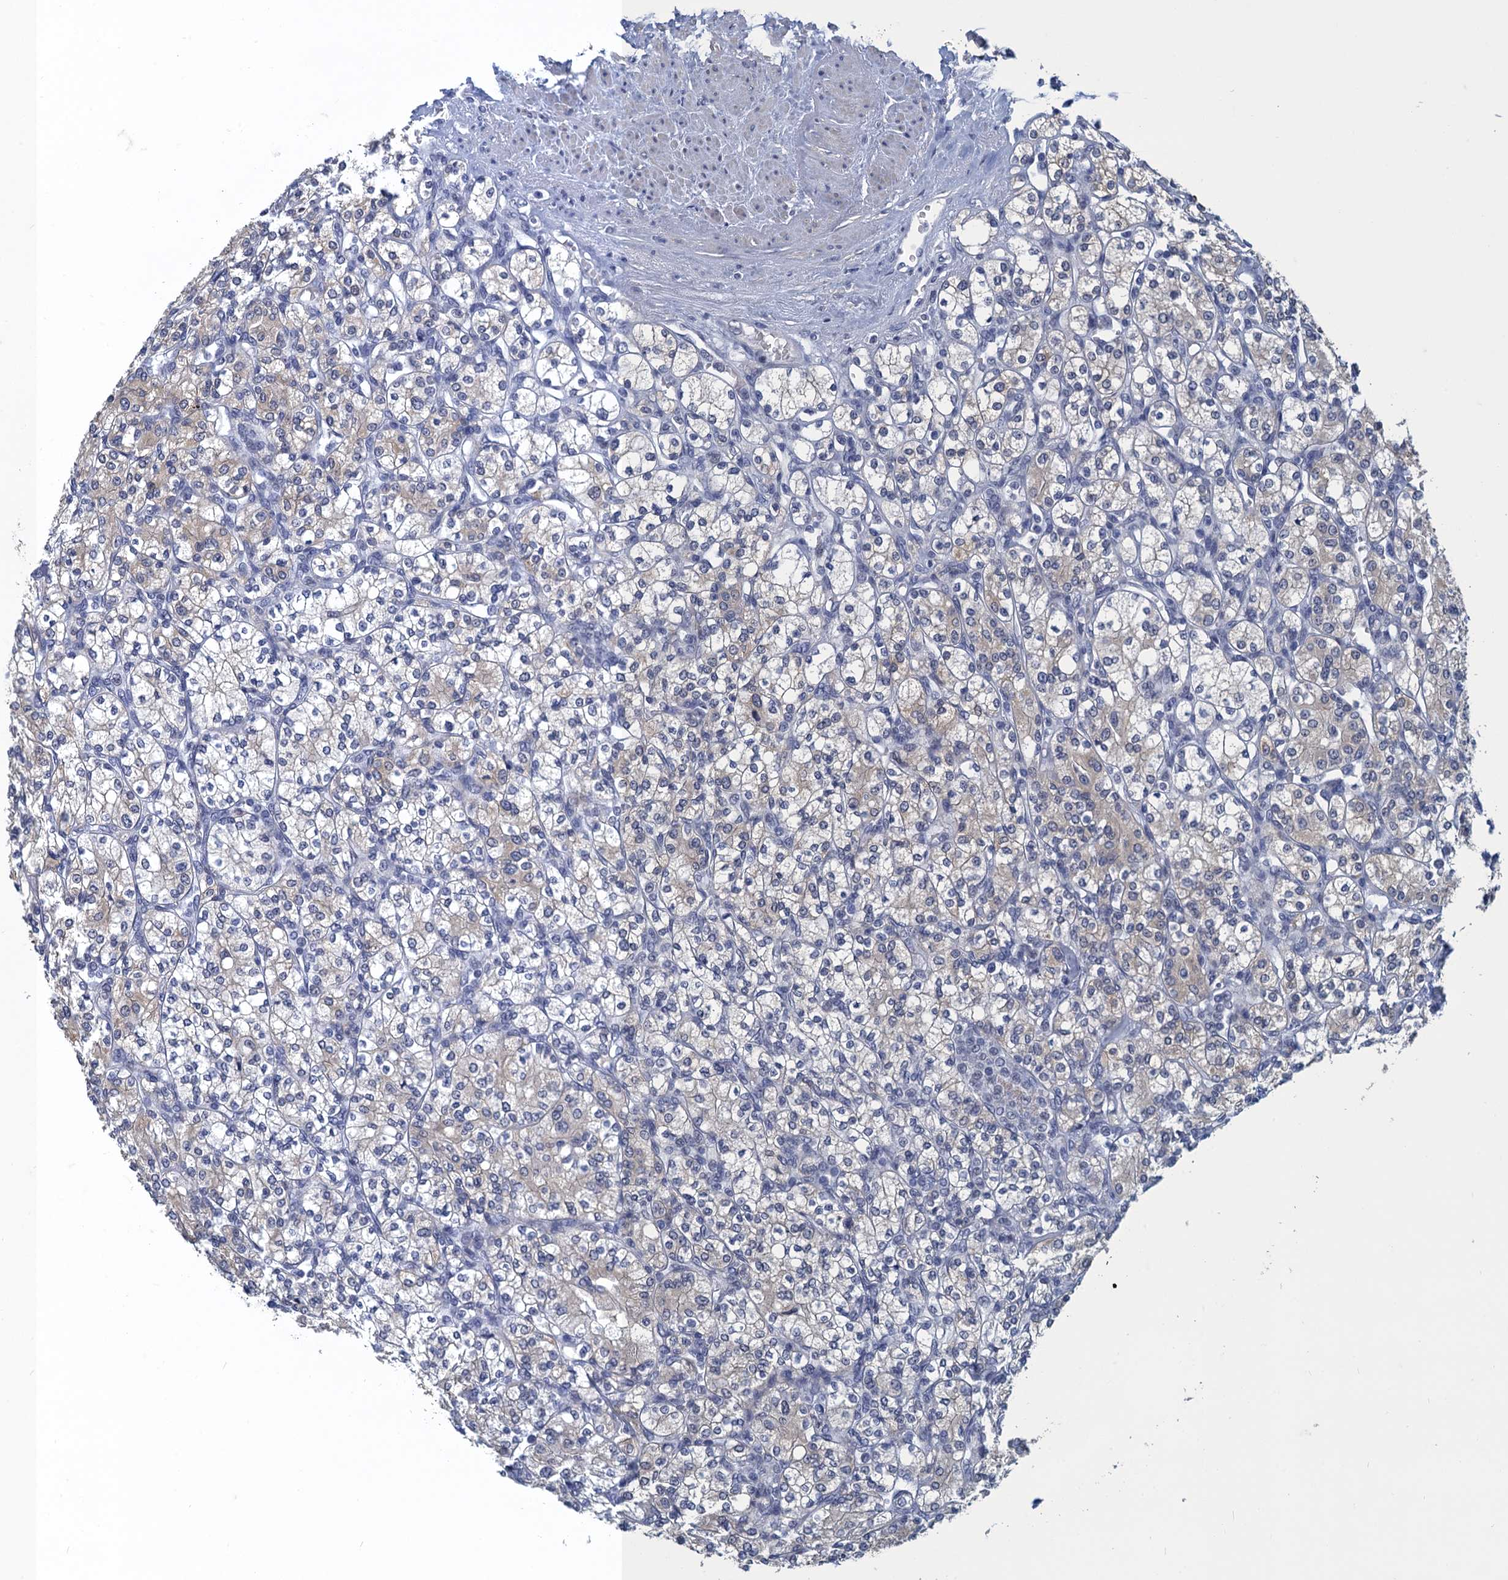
{"staining": {"intensity": "weak", "quantity": "25%-75%", "location": "cytoplasmic/membranous"}, "tissue": "renal cancer", "cell_type": "Tumor cells", "image_type": "cancer", "snomed": [{"axis": "morphology", "description": "Adenocarcinoma, NOS"}, {"axis": "topography", "description": "Kidney"}], "caption": "Renal cancer (adenocarcinoma) stained for a protein shows weak cytoplasmic/membranous positivity in tumor cells.", "gene": "GINS3", "patient": {"sex": "male", "age": 77}}